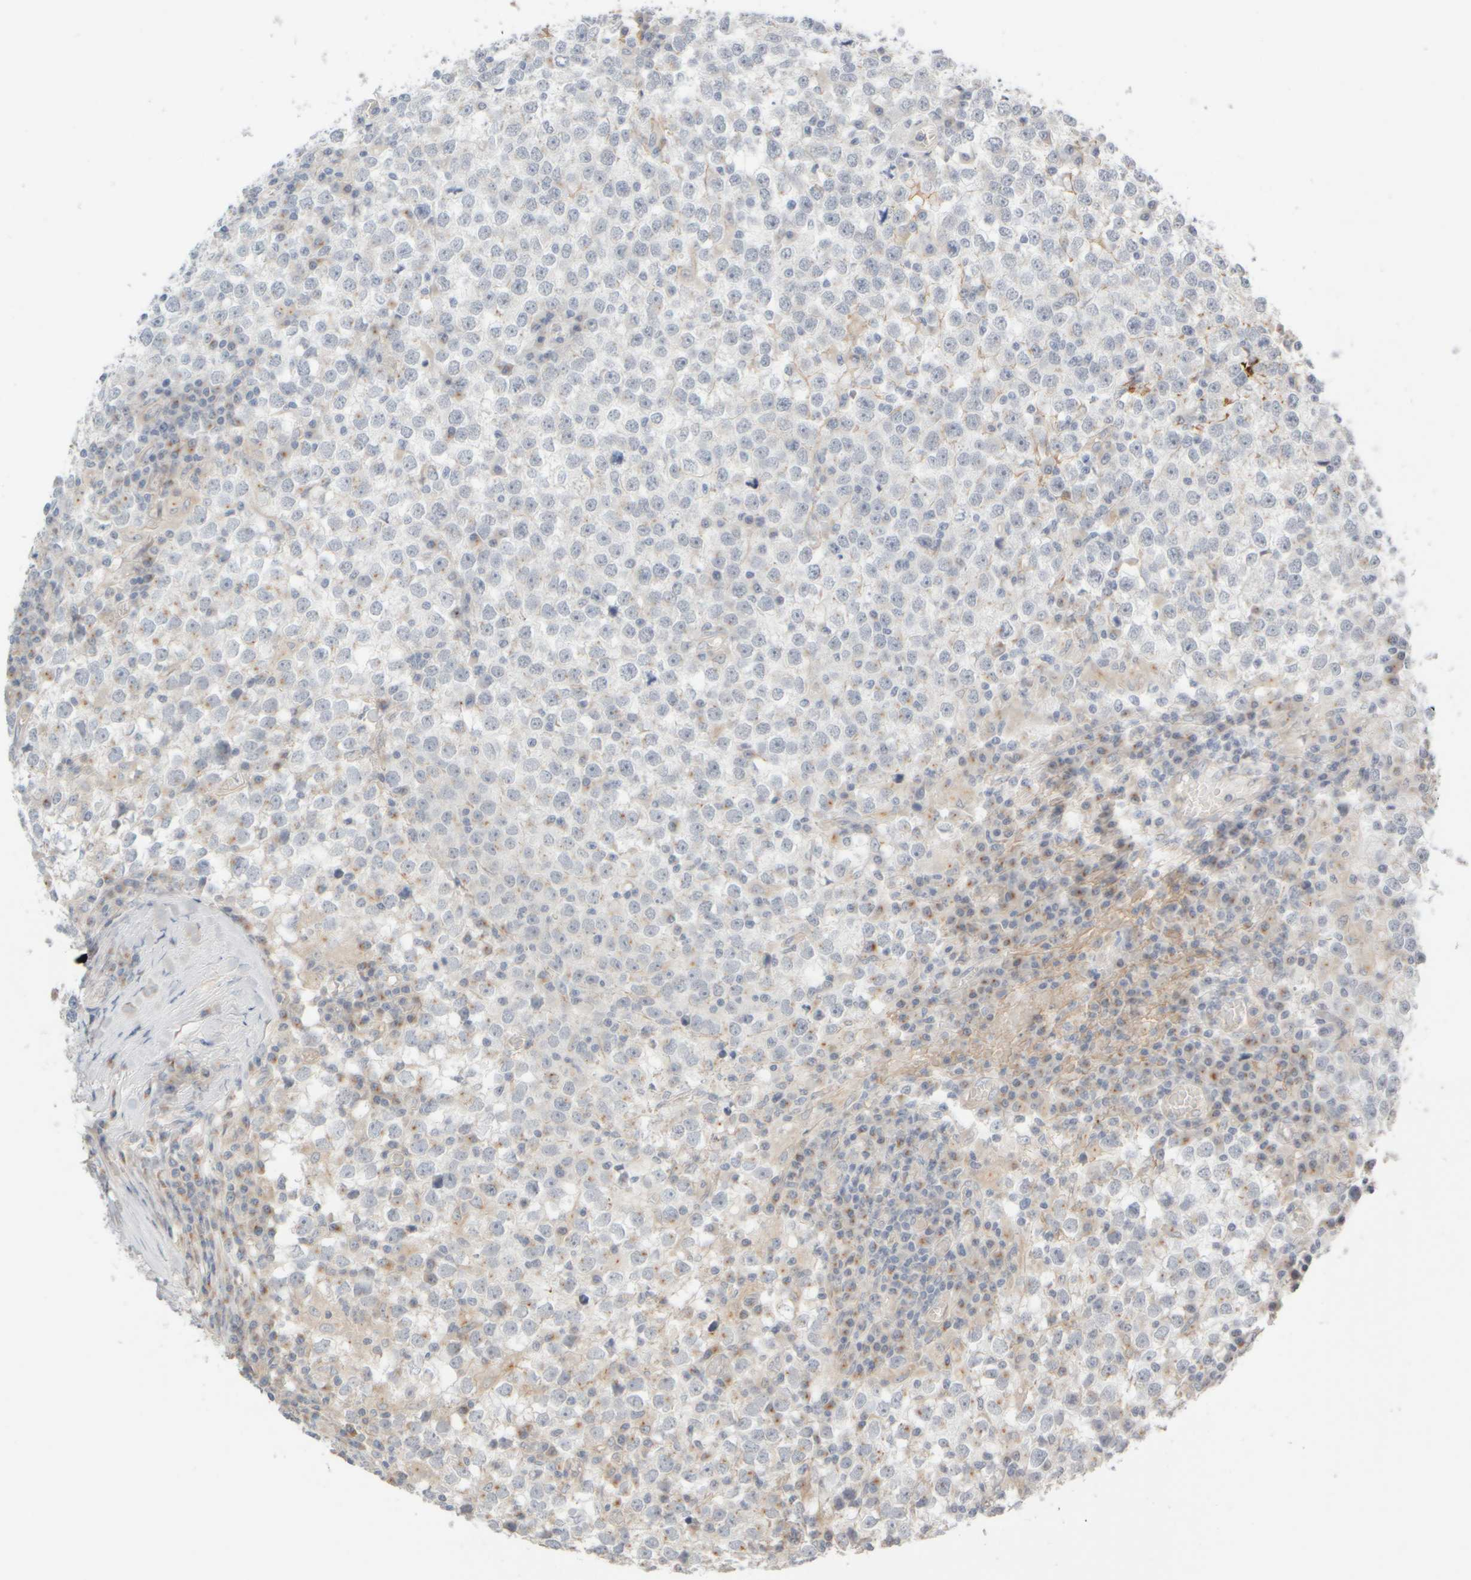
{"staining": {"intensity": "negative", "quantity": "none", "location": "none"}, "tissue": "testis cancer", "cell_type": "Tumor cells", "image_type": "cancer", "snomed": [{"axis": "morphology", "description": "Seminoma, NOS"}, {"axis": "topography", "description": "Testis"}], "caption": "Testis cancer (seminoma) was stained to show a protein in brown. There is no significant expression in tumor cells.", "gene": "GOPC", "patient": {"sex": "male", "age": 65}}